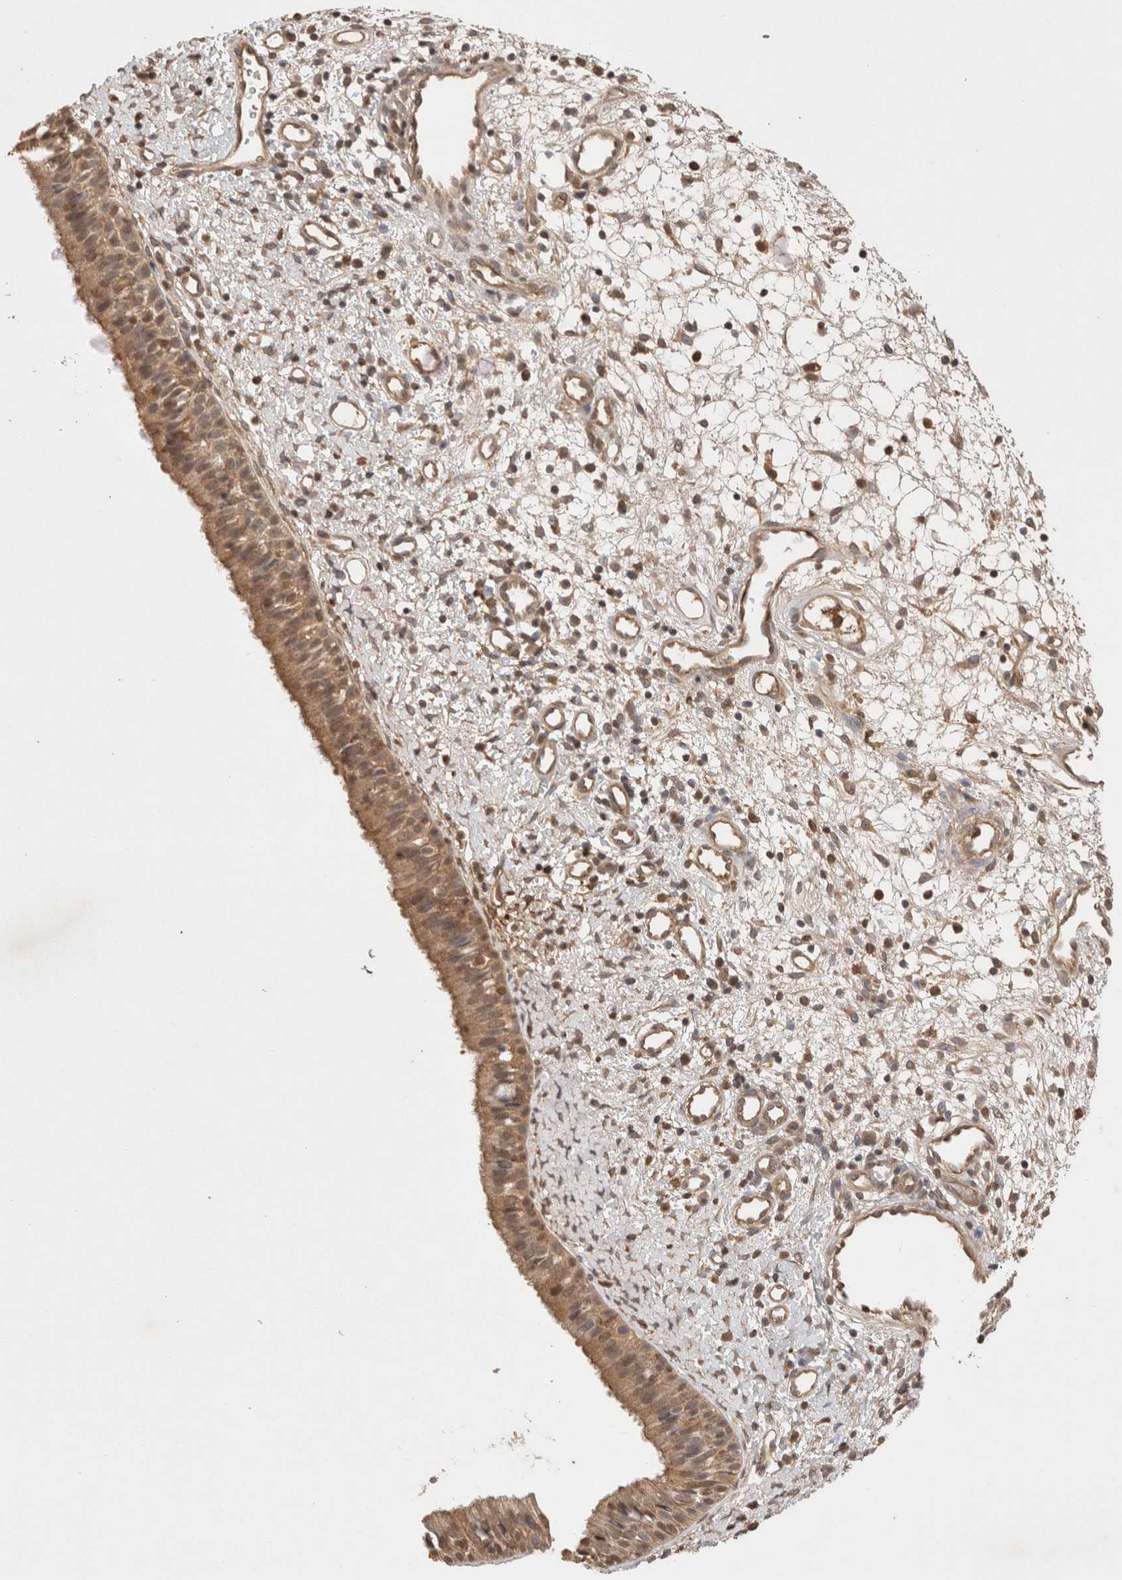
{"staining": {"intensity": "moderate", "quantity": ">75%", "location": "cytoplasmic/membranous"}, "tissue": "nasopharynx", "cell_type": "Respiratory epithelial cells", "image_type": "normal", "snomed": [{"axis": "morphology", "description": "Normal tissue, NOS"}, {"axis": "topography", "description": "Nasopharynx"}], "caption": "Immunohistochemical staining of unremarkable human nasopharynx demonstrates moderate cytoplasmic/membranous protein expression in approximately >75% of respiratory epithelial cells. The staining was performed using DAB (3,3'-diaminobenzidine) to visualize the protein expression in brown, while the nuclei were stained in blue with hematoxylin (Magnification: 20x).", "gene": "PRMT3", "patient": {"sex": "male", "age": 22}}